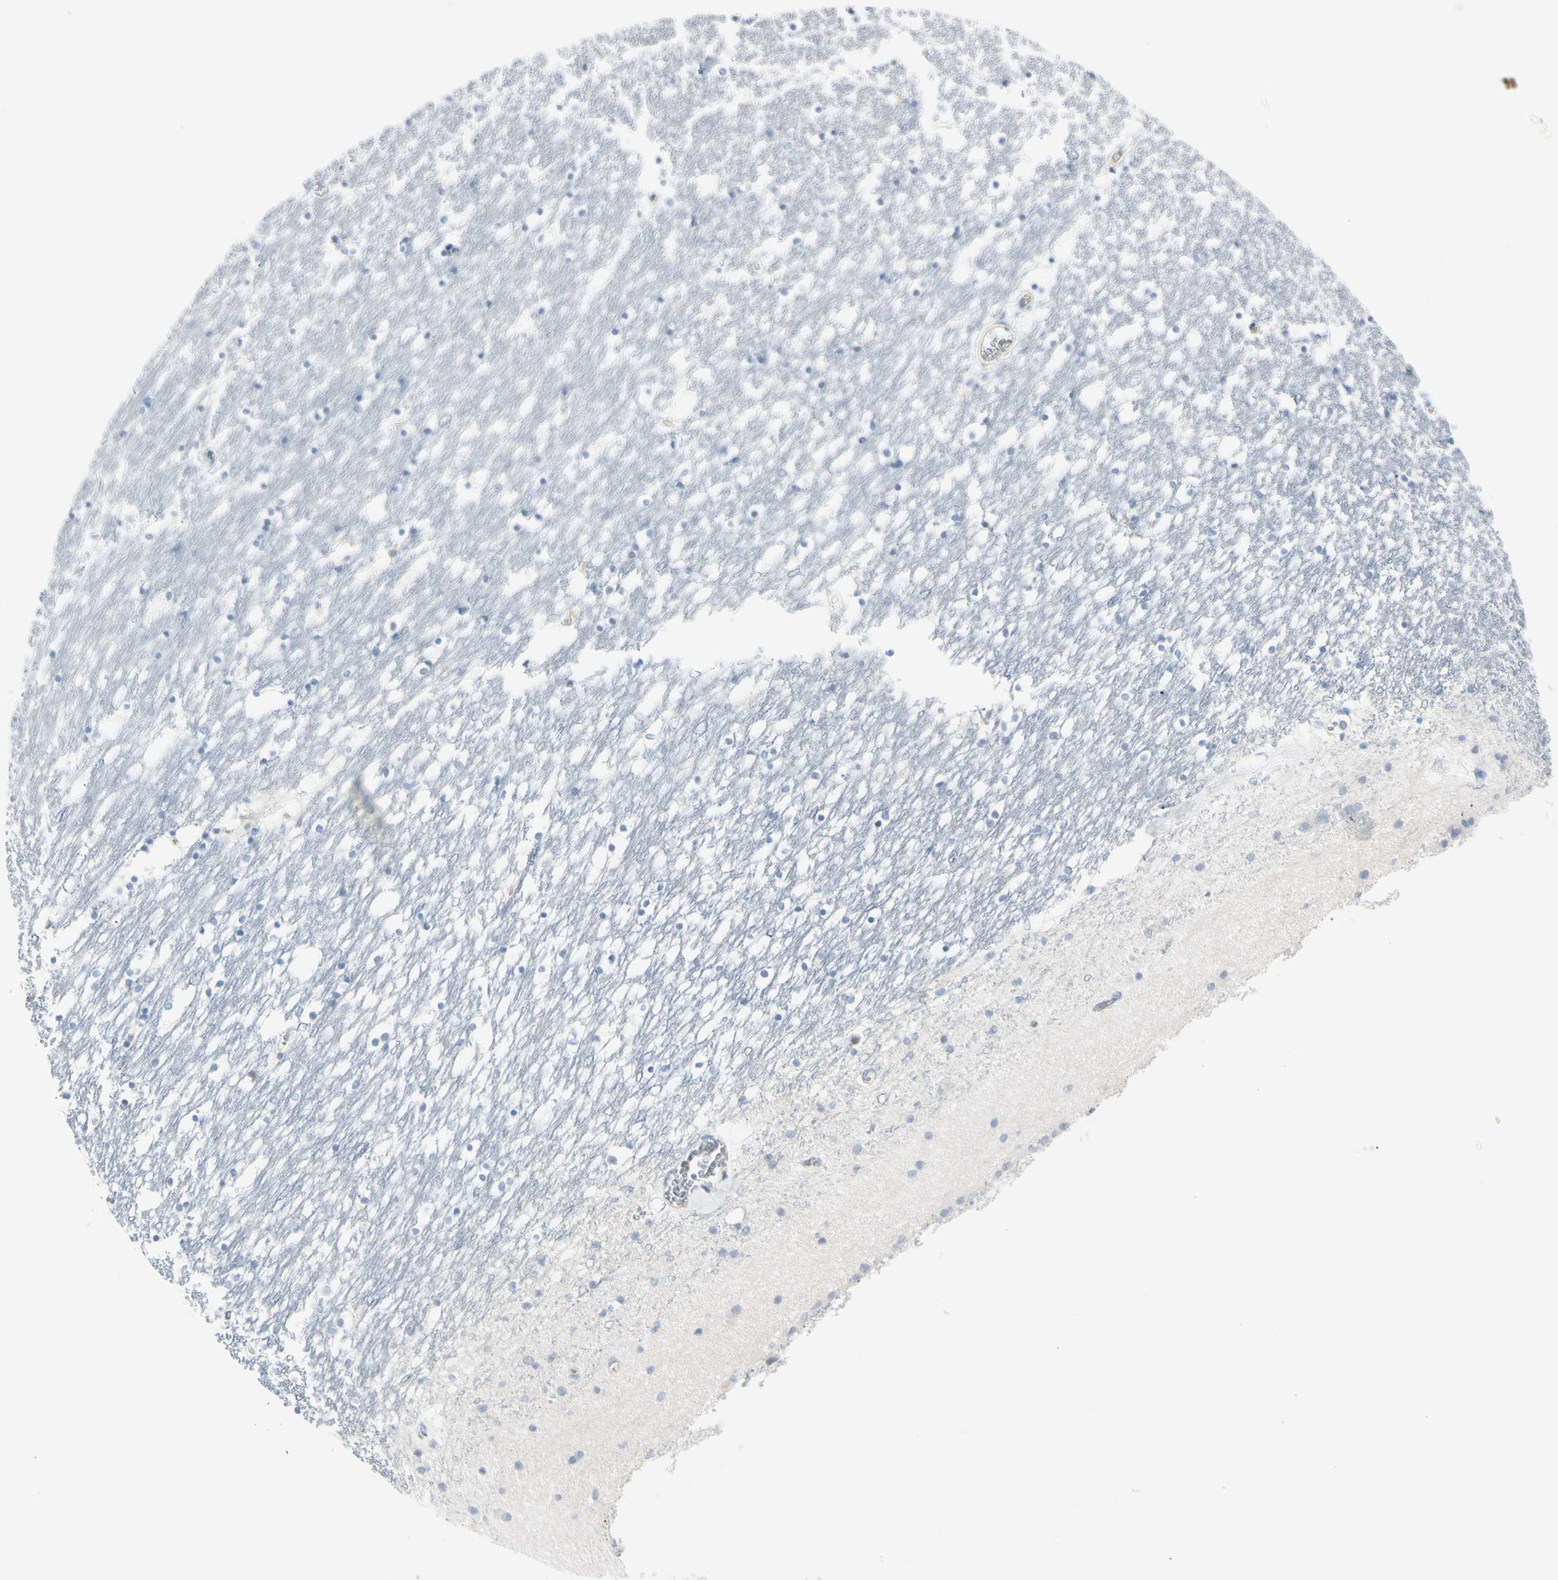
{"staining": {"intensity": "negative", "quantity": "none", "location": "none"}, "tissue": "caudate", "cell_type": "Glial cells", "image_type": "normal", "snomed": [{"axis": "morphology", "description": "Normal tissue, NOS"}, {"axis": "topography", "description": "Lateral ventricle wall"}], "caption": "Immunohistochemistry (IHC) of benign caudate demonstrates no staining in glial cells.", "gene": "ASB9", "patient": {"sex": "male", "age": 45}}